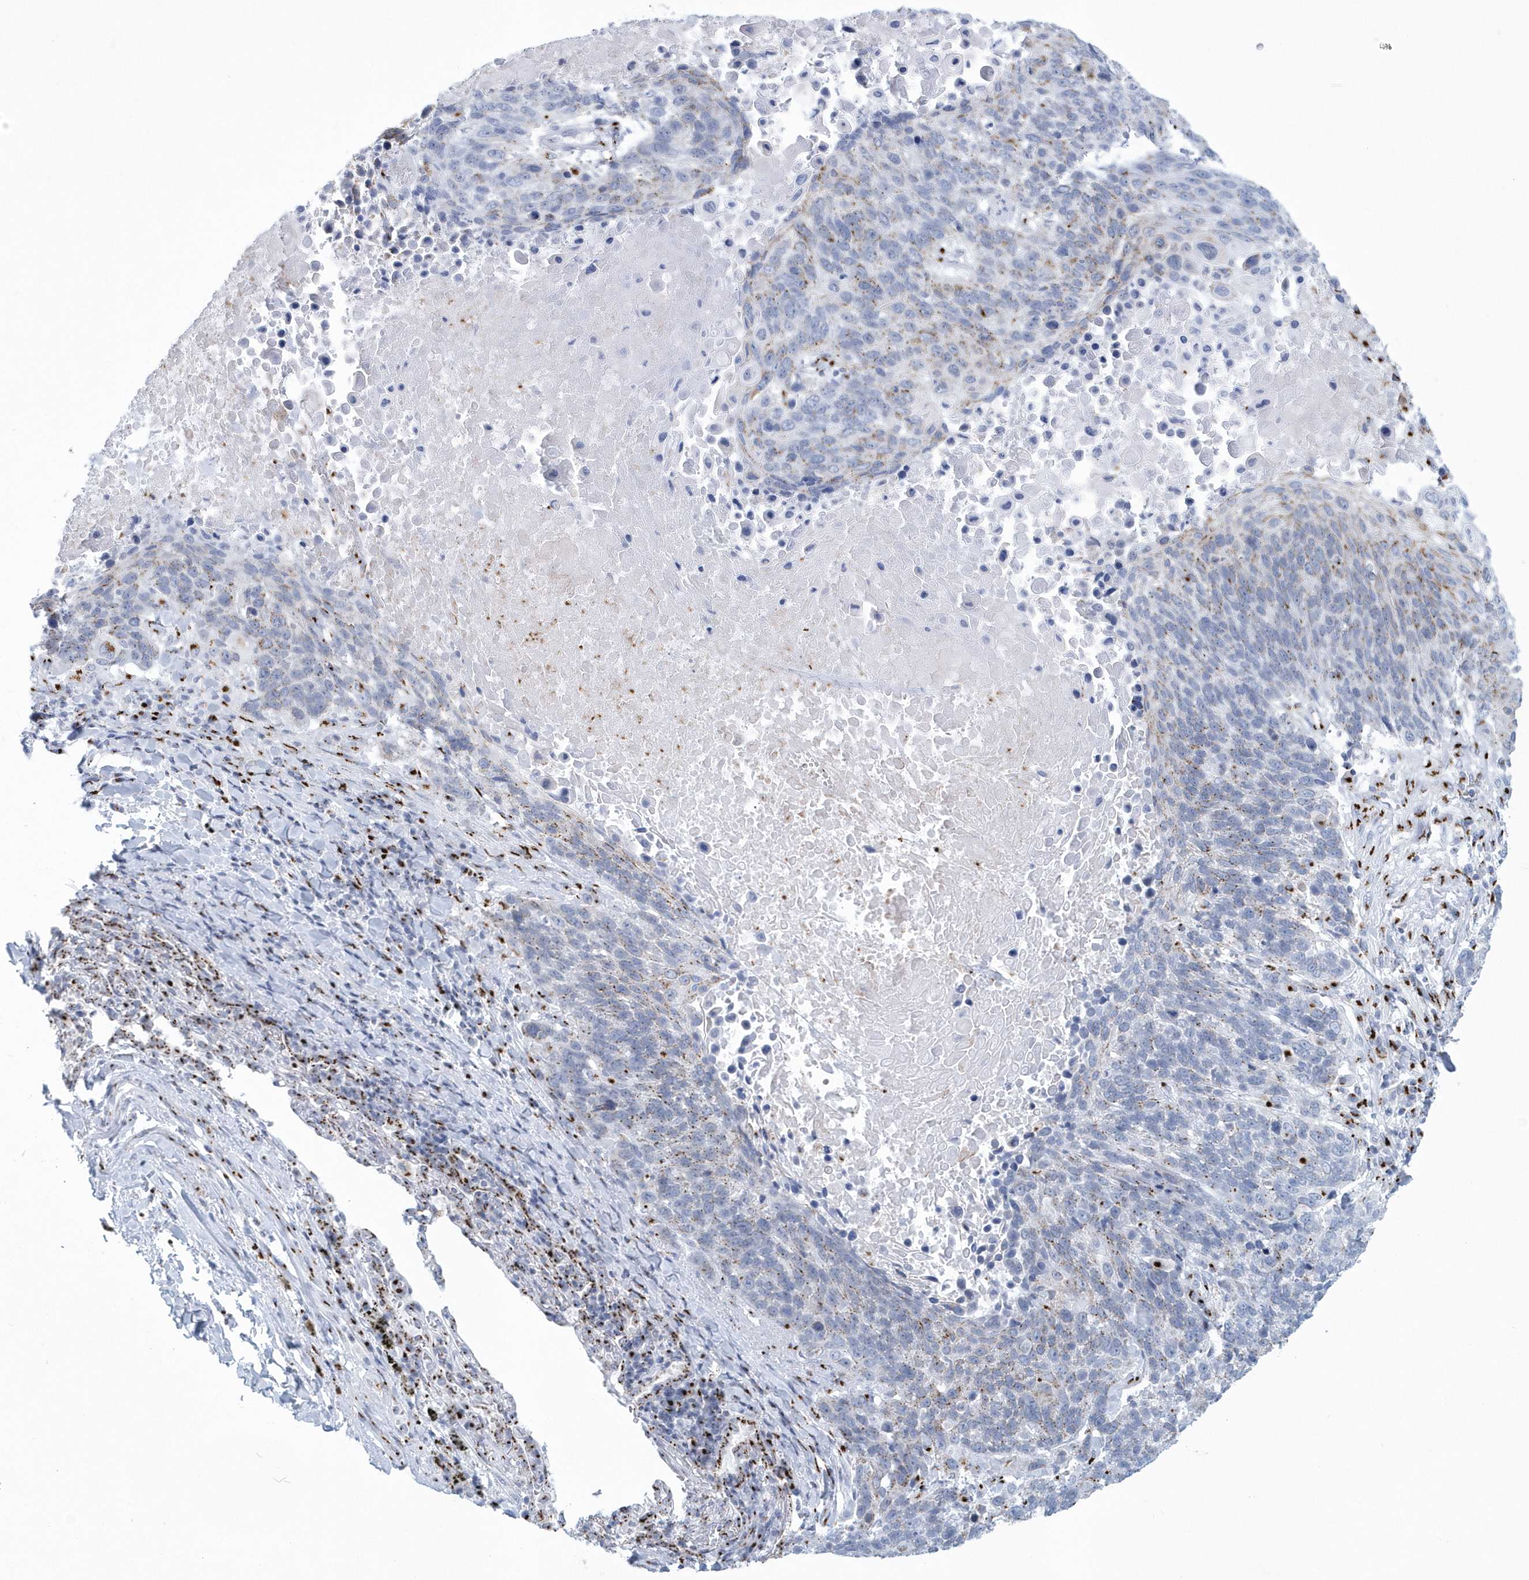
{"staining": {"intensity": "weak", "quantity": "<25%", "location": "cytoplasmic/membranous"}, "tissue": "lung cancer", "cell_type": "Tumor cells", "image_type": "cancer", "snomed": [{"axis": "morphology", "description": "Squamous cell carcinoma, NOS"}, {"axis": "topography", "description": "Lung"}], "caption": "The micrograph displays no staining of tumor cells in lung squamous cell carcinoma. The staining was performed using DAB to visualize the protein expression in brown, while the nuclei were stained in blue with hematoxylin (Magnification: 20x).", "gene": "SLX9", "patient": {"sex": "male", "age": 66}}